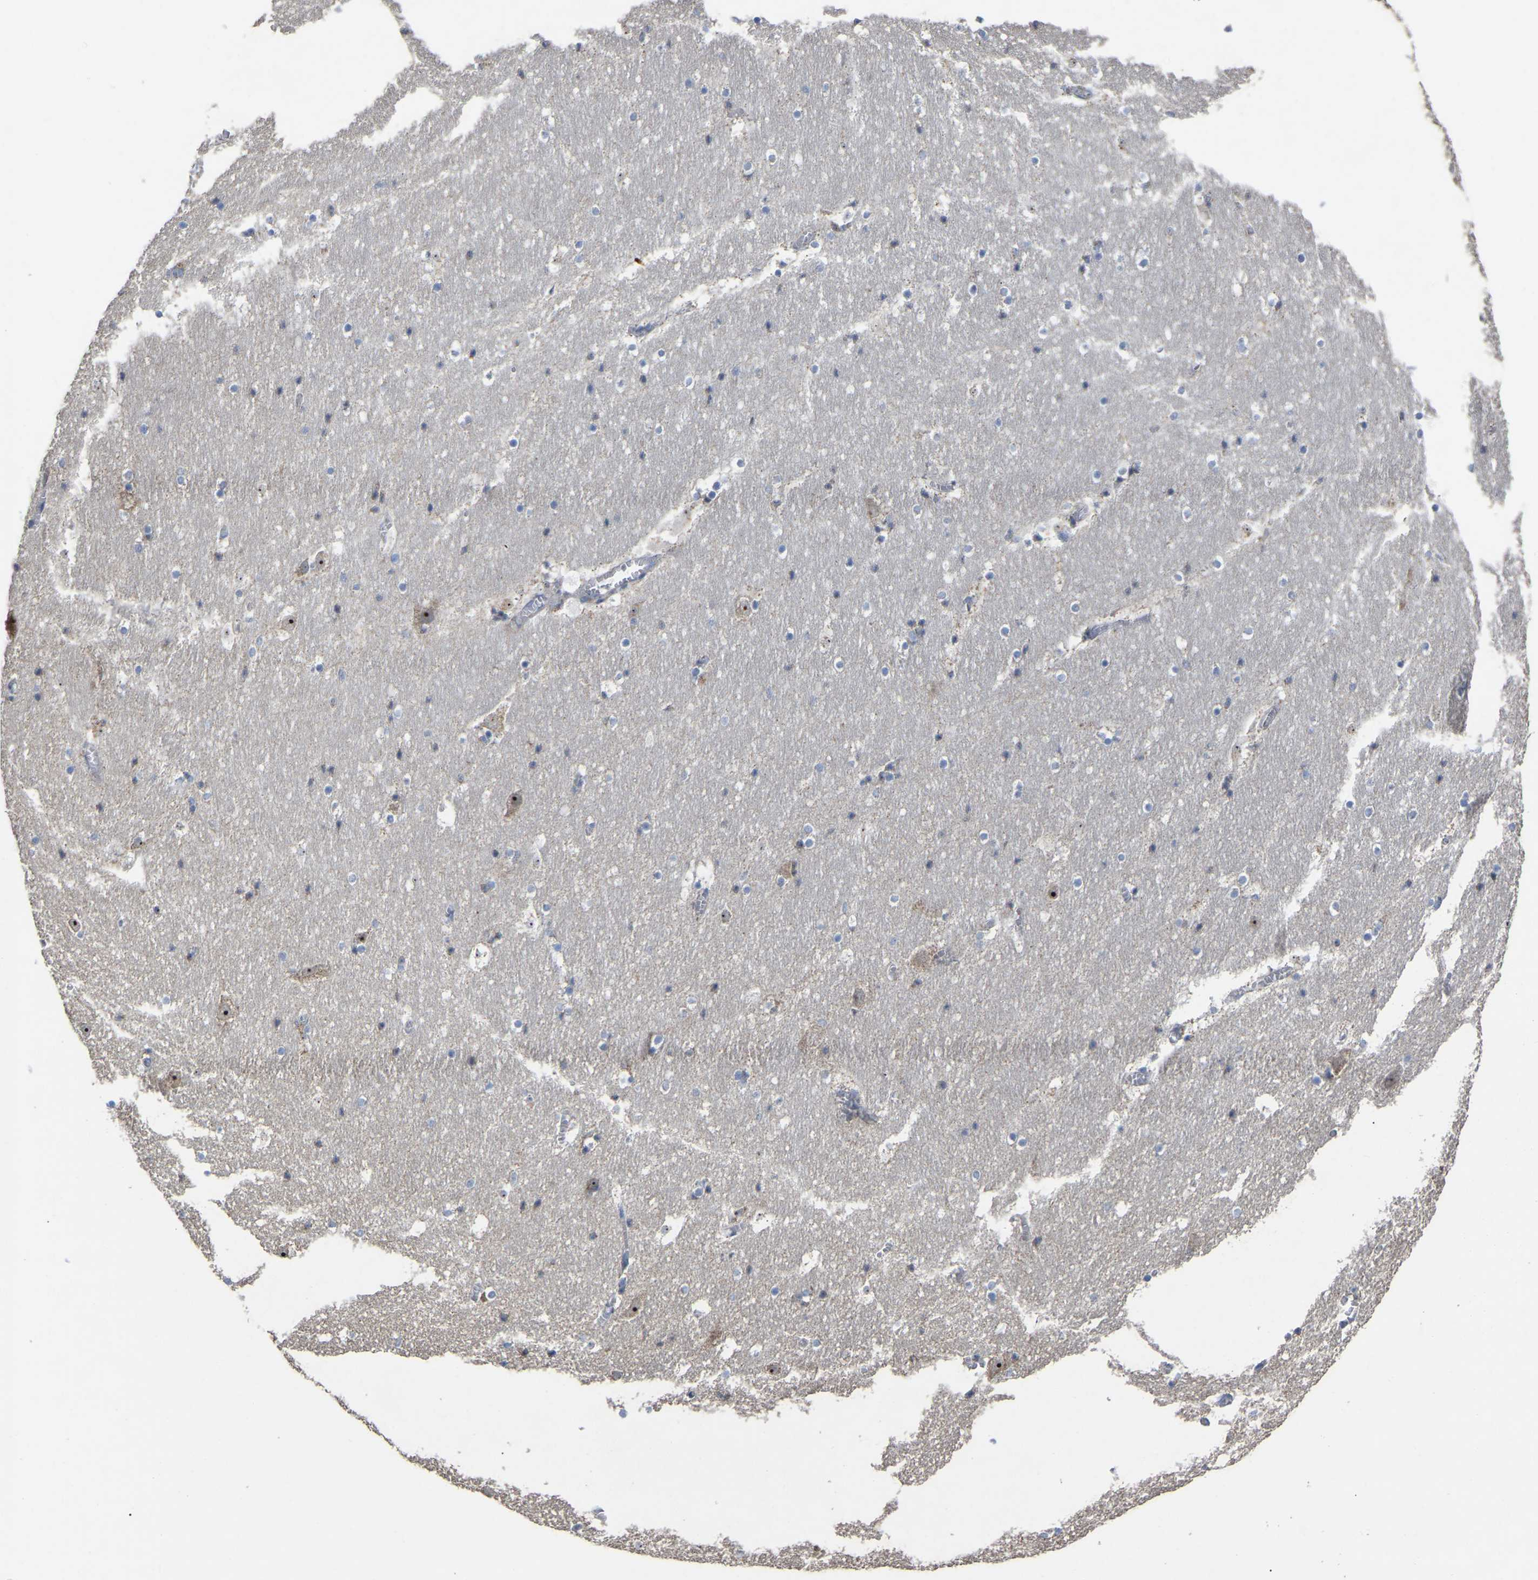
{"staining": {"intensity": "moderate", "quantity": "<25%", "location": "nuclear"}, "tissue": "hippocampus", "cell_type": "Glial cells", "image_type": "normal", "snomed": [{"axis": "morphology", "description": "Normal tissue, NOS"}, {"axis": "topography", "description": "Hippocampus"}], "caption": "Protein expression analysis of benign human hippocampus reveals moderate nuclear staining in approximately <25% of glial cells.", "gene": "NOP53", "patient": {"sex": "male", "age": 45}}